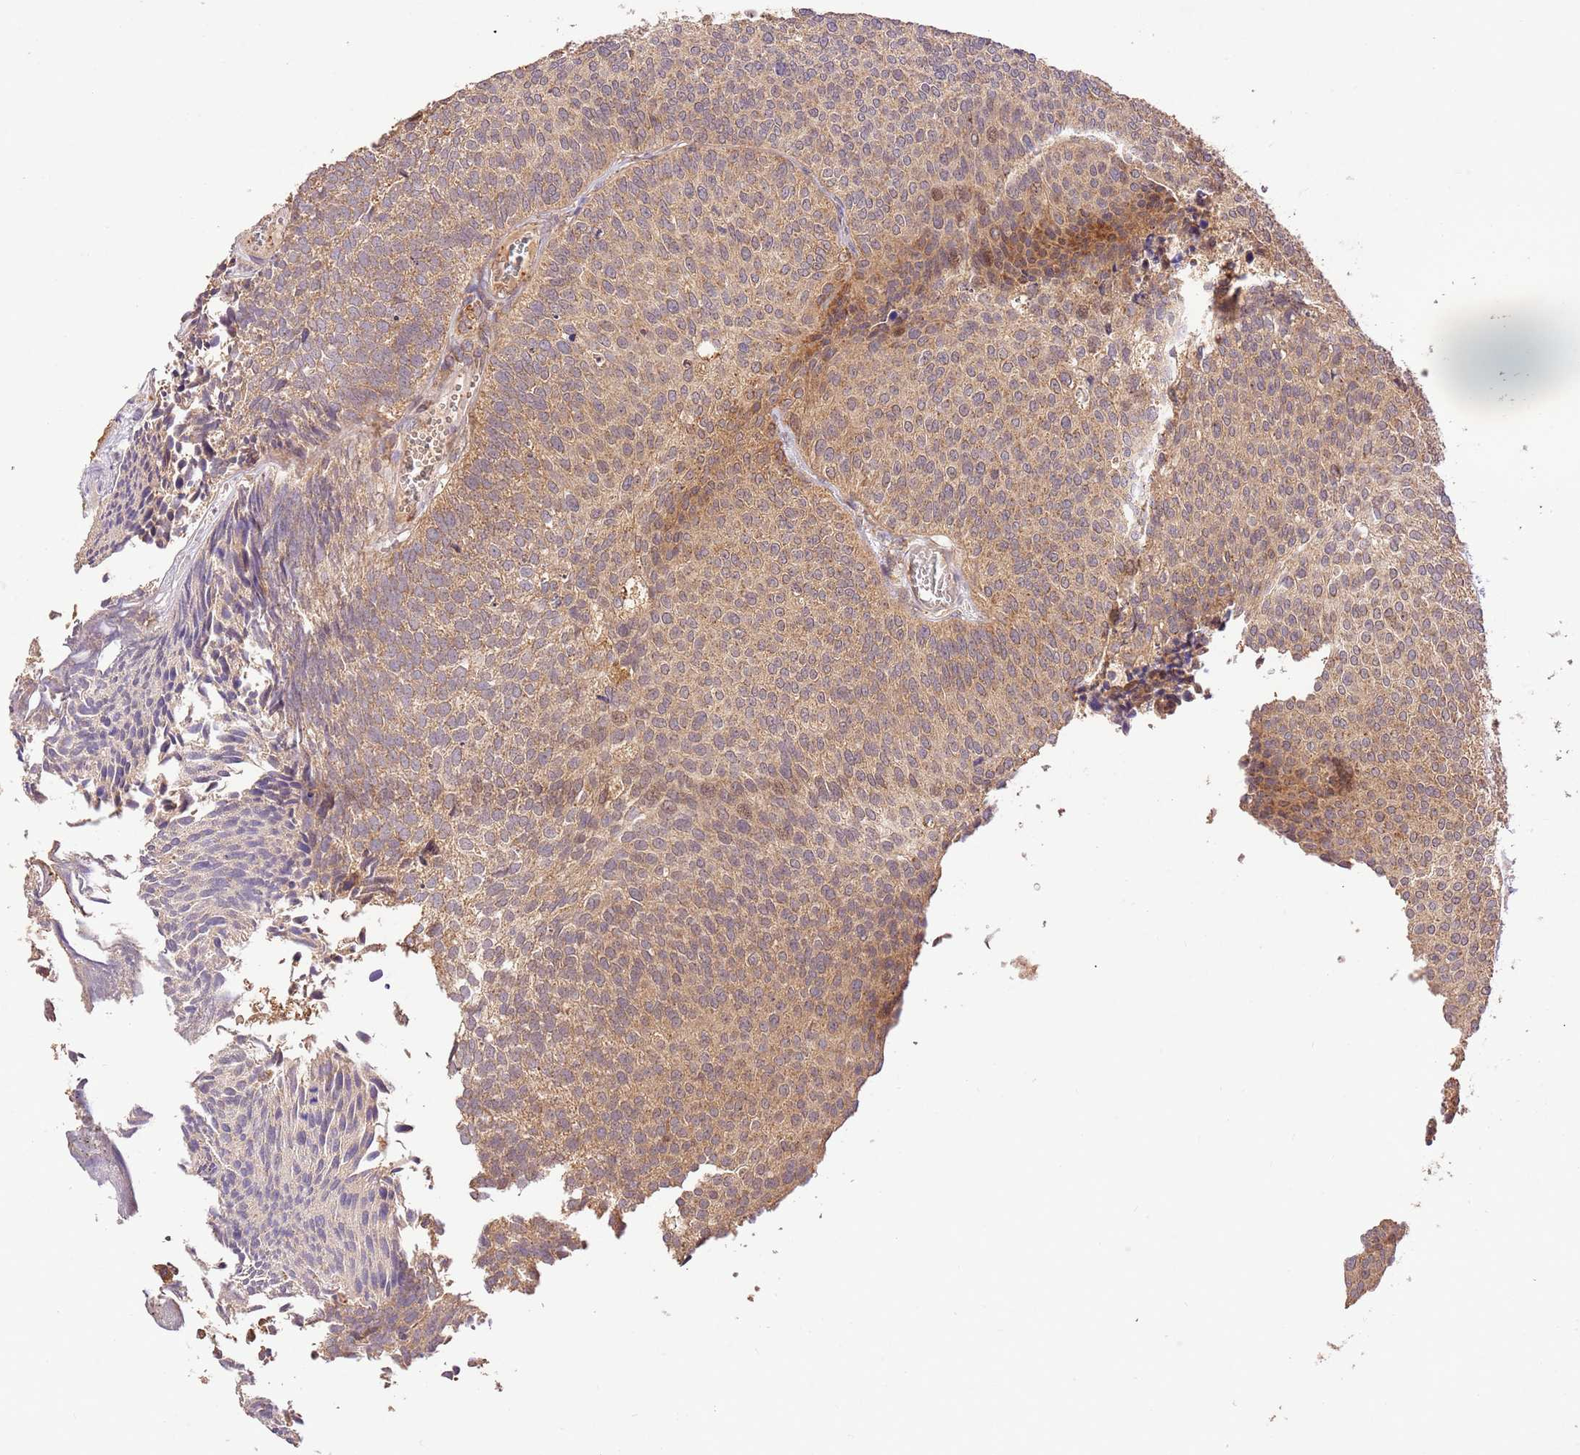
{"staining": {"intensity": "weak", "quantity": "25%-75%", "location": "cytoplasmic/membranous"}, "tissue": "urothelial cancer", "cell_type": "Tumor cells", "image_type": "cancer", "snomed": [{"axis": "morphology", "description": "Urothelial carcinoma, Low grade"}, {"axis": "topography", "description": "Urinary bladder"}], "caption": "A histopathology image showing weak cytoplasmic/membranous positivity in about 25%-75% of tumor cells in urothelial cancer, as visualized by brown immunohistochemical staining.", "gene": "LRRC28", "patient": {"sex": "male", "age": 84}}